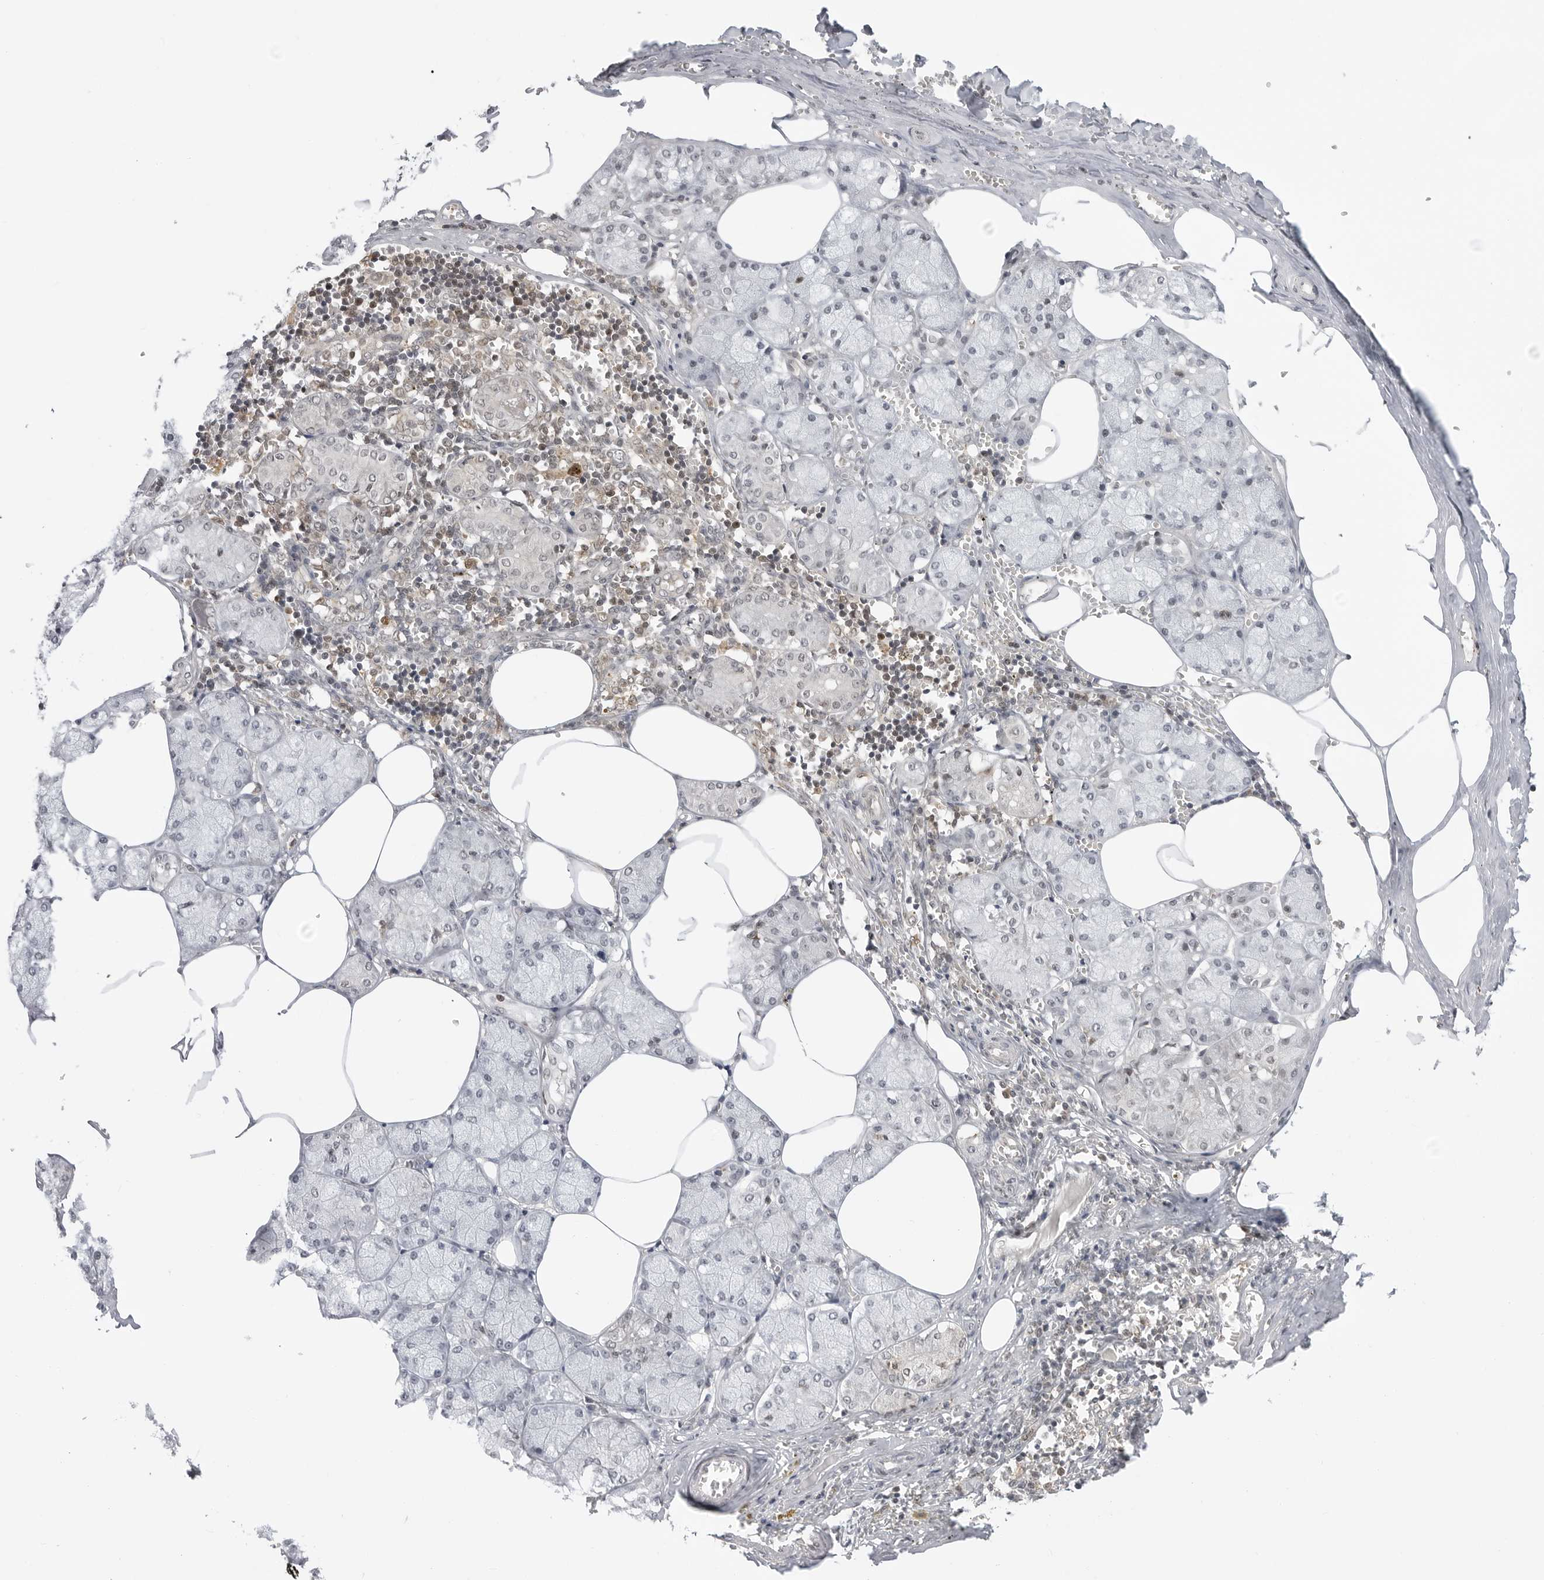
{"staining": {"intensity": "weak", "quantity": "25%-75%", "location": "nuclear"}, "tissue": "salivary gland", "cell_type": "Glandular cells", "image_type": "normal", "snomed": [{"axis": "morphology", "description": "Normal tissue, NOS"}, {"axis": "topography", "description": "Salivary gland"}], "caption": "Protein analysis of unremarkable salivary gland shows weak nuclear expression in about 25%-75% of glandular cells.", "gene": "C8orf33", "patient": {"sex": "male", "age": 62}}